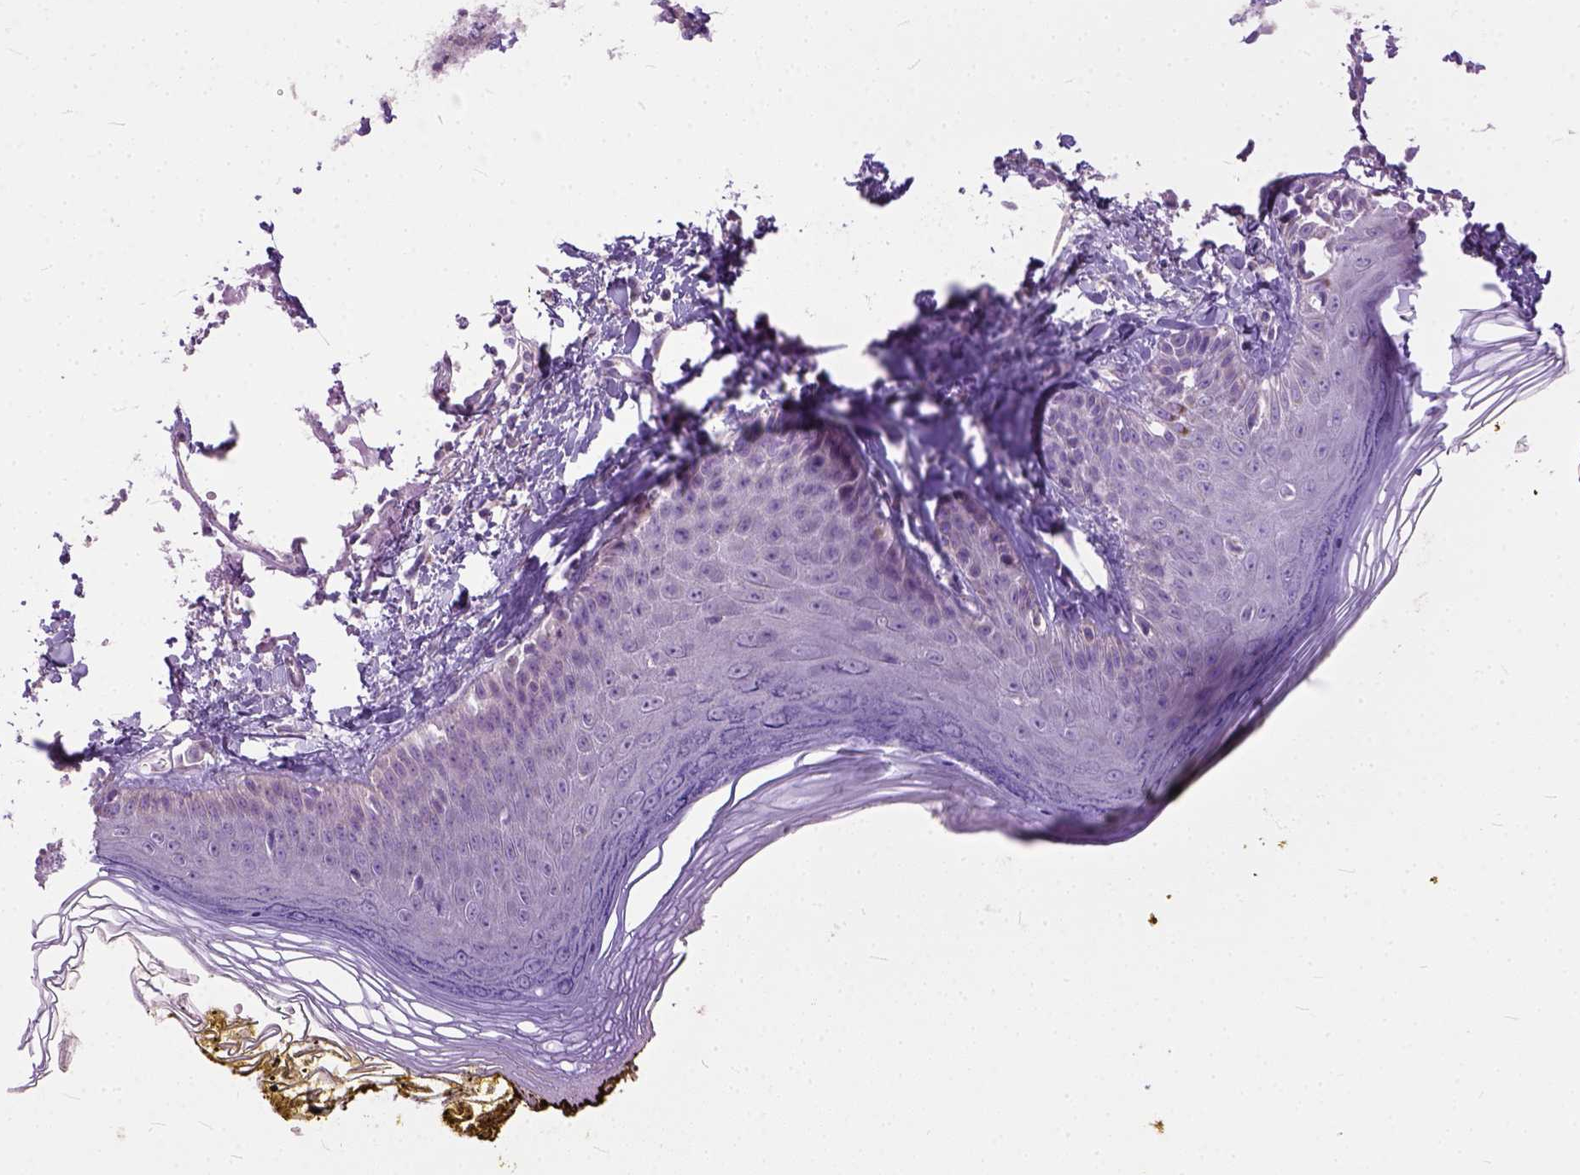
{"staining": {"intensity": "negative", "quantity": "none", "location": "none"}, "tissue": "skin", "cell_type": "Fibroblasts", "image_type": "normal", "snomed": [{"axis": "morphology", "description": "Normal tissue, NOS"}, {"axis": "topography", "description": "Skin"}], "caption": "DAB immunohistochemical staining of normal skin exhibits no significant expression in fibroblasts. Nuclei are stained in blue.", "gene": "BANF2", "patient": {"sex": "male", "age": 76}}